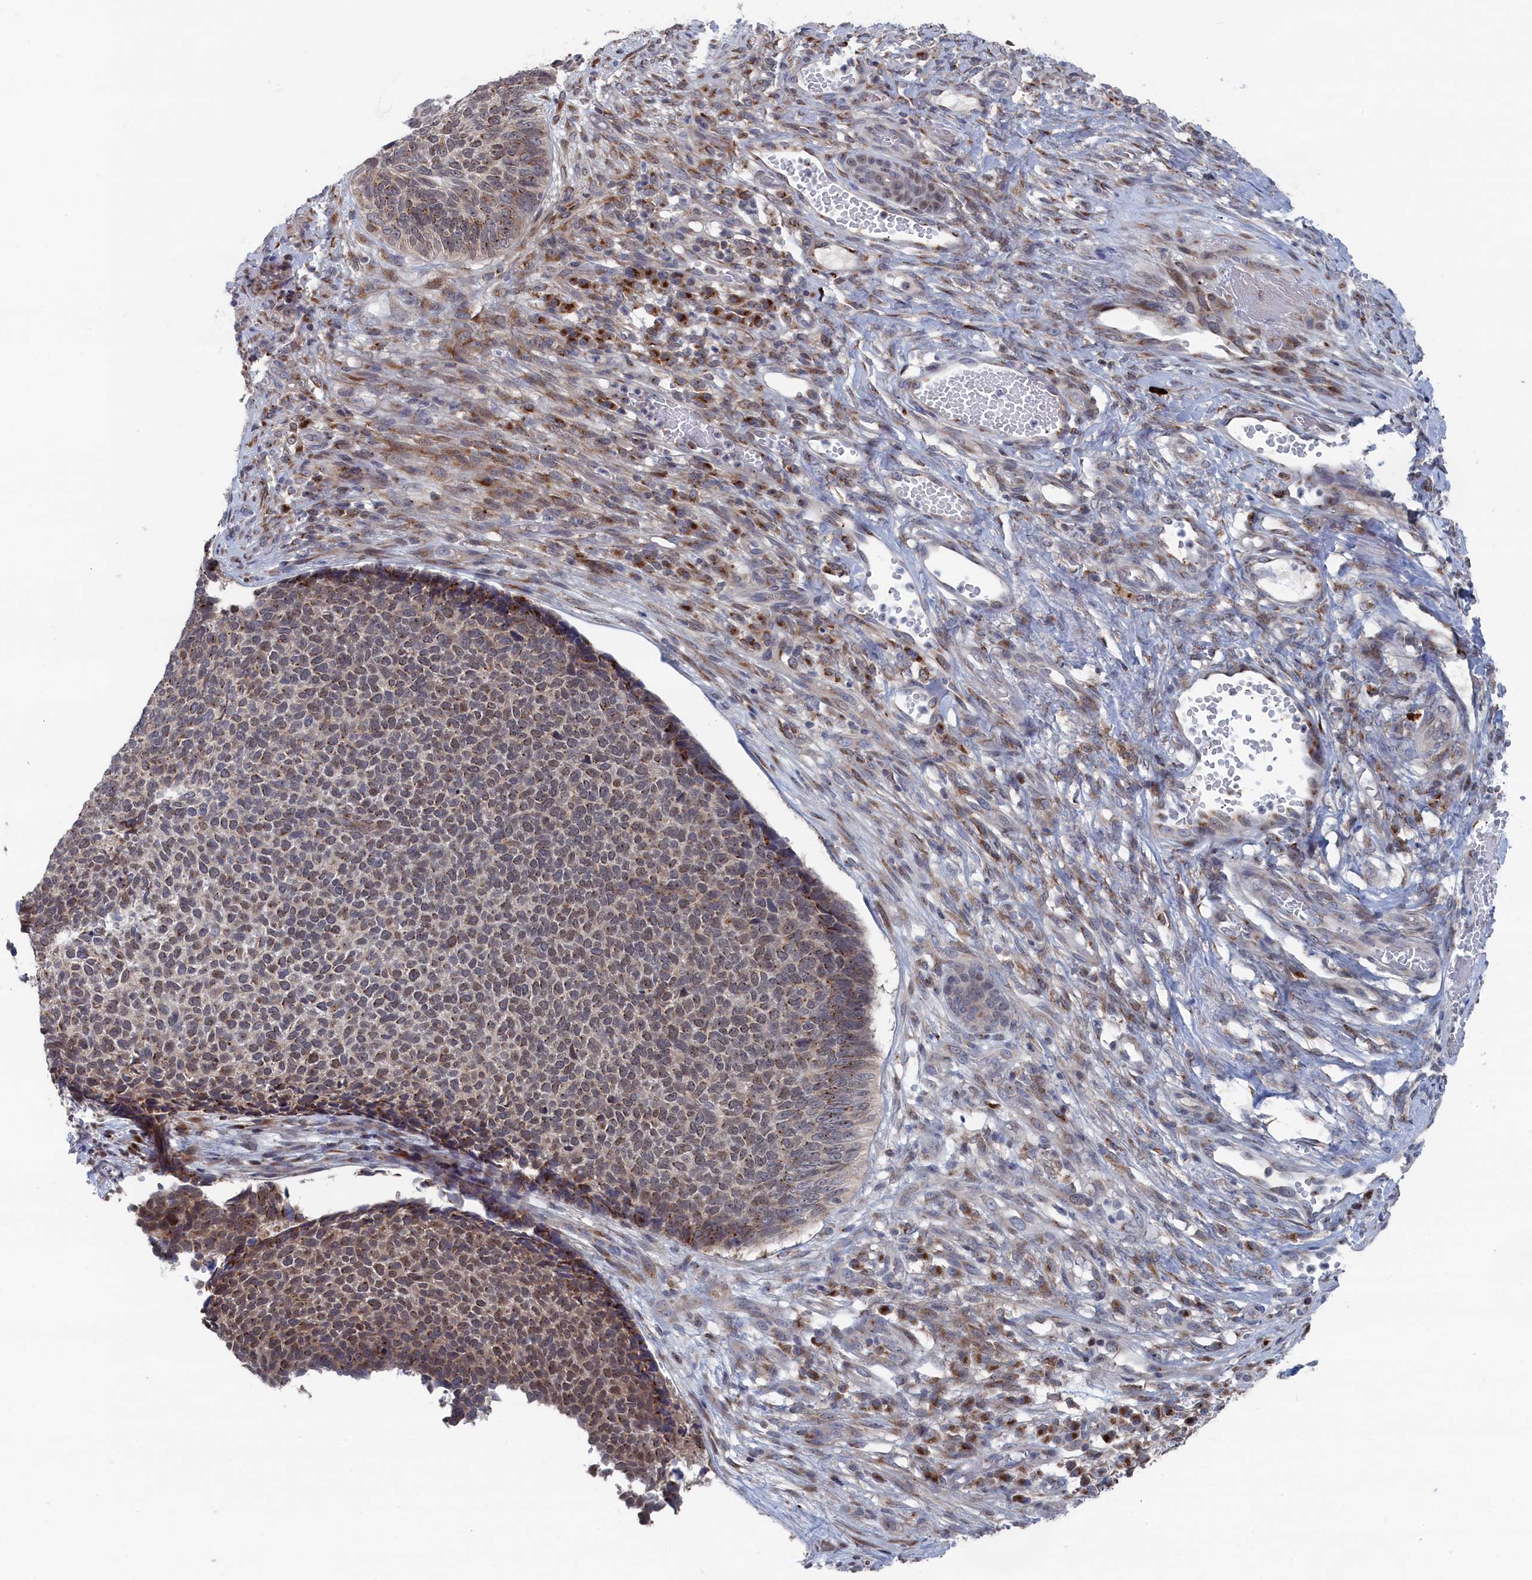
{"staining": {"intensity": "moderate", "quantity": "<25%", "location": "cytoplasmic/membranous,nuclear"}, "tissue": "skin cancer", "cell_type": "Tumor cells", "image_type": "cancer", "snomed": [{"axis": "morphology", "description": "Basal cell carcinoma"}, {"axis": "topography", "description": "Skin"}], "caption": "Immunohistochemistry (IHC) staining of skin cancer (basal cell carcinoma), which shows low levels of moderate cytoplasmic/membranous and nuclear expression in about <25% of tumor cells indicating moderate cytoplasmic/membranous and nuclear protein positivity. The staining was performed using DAB (3,3'-diaminobenzidine) (brown) for protein detection and nuclei were counterstained in hematoxylin (blue).", "gene": "IRX1", "patient": {"sex": "female", "age": 84}}